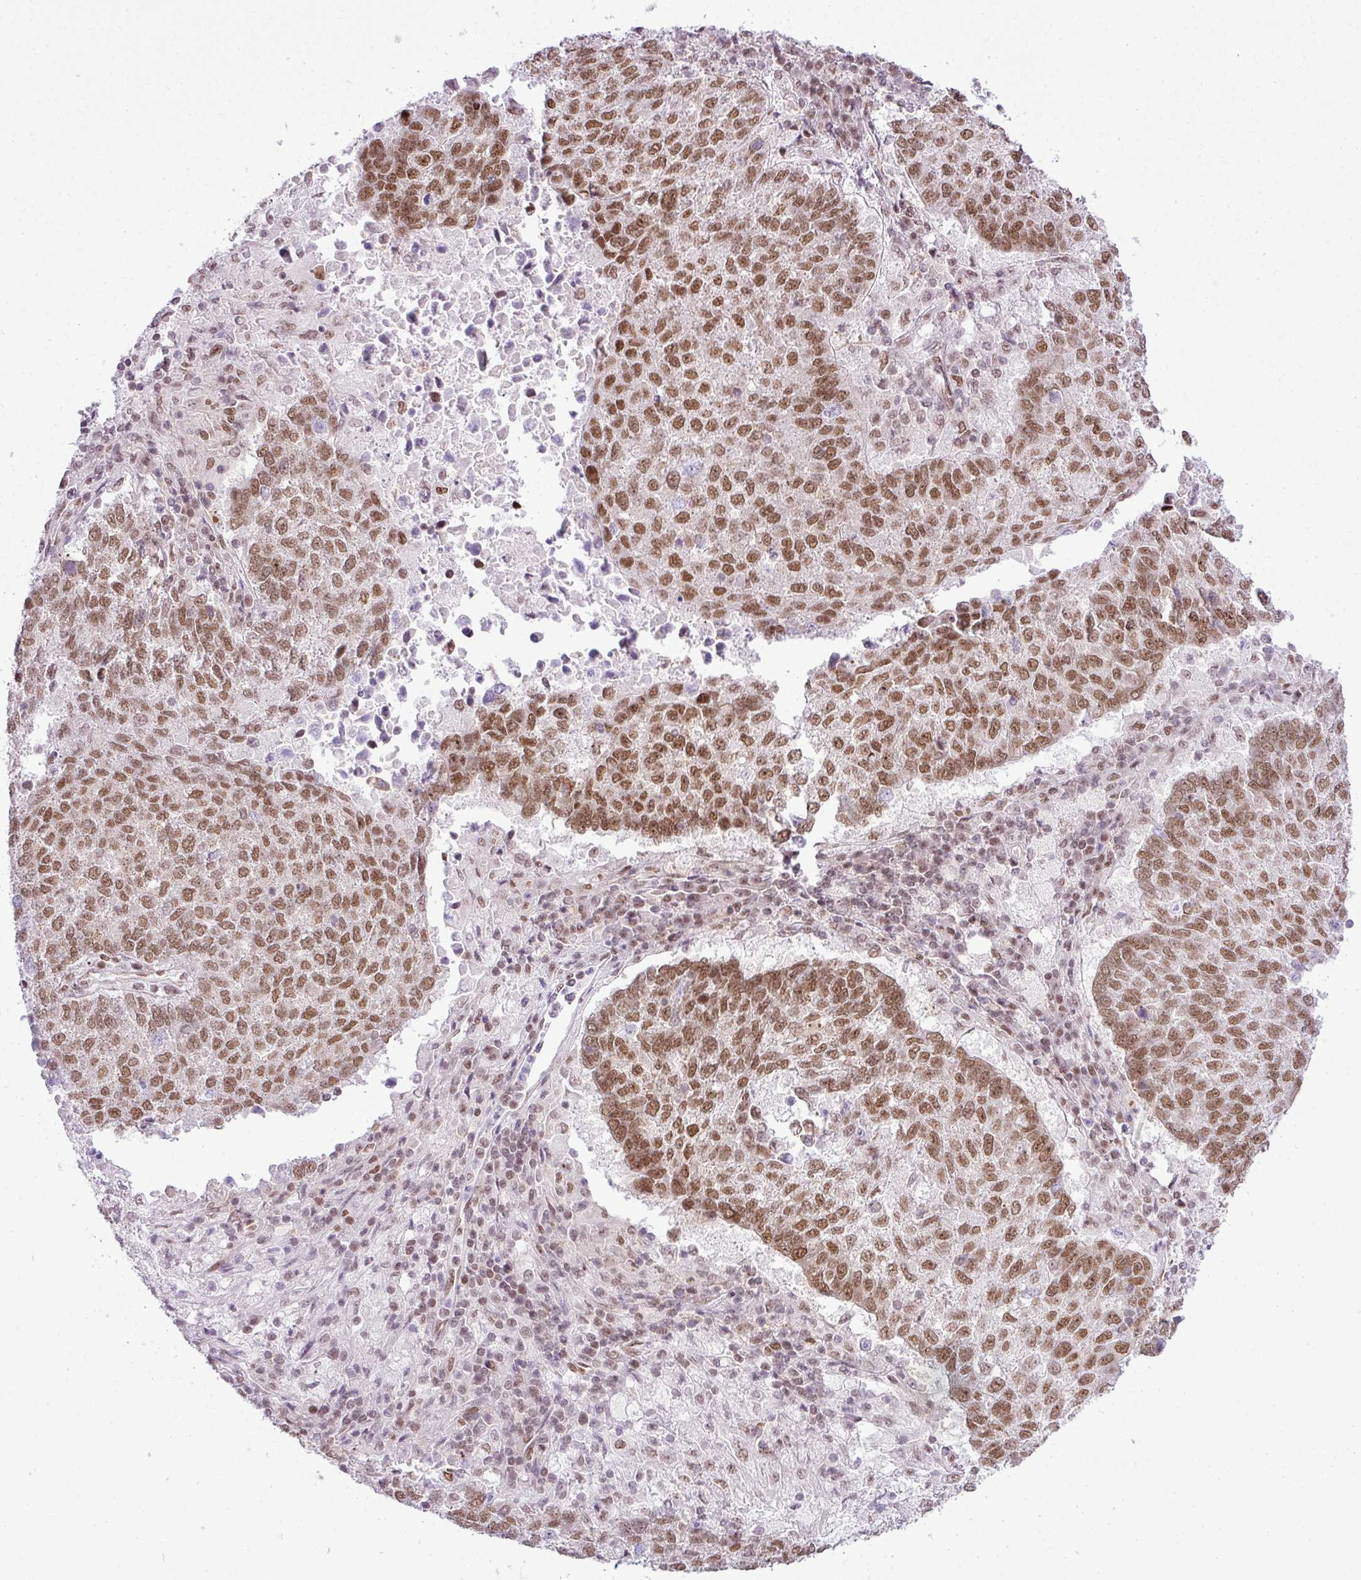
{"staining": {"intensity": "moderate", "quantity": ">75%", "location": "nuclear"}, "tissue": "lung cancer", "cell_type": "Tumor cells", "image_type": "cancer", "snomed": [{"axis": "morphology", "description": "Squamous cell carcinoma, NOS"}, {"axis": "topography", "description": "Lung"}], "caption": "Protein expression by immunohistochemistry exhibits moderate nuclear positivity in about >75% of tumor cells in squamous cell carcinoma (lung).", "gene": "ARL6IP4", "patient": {"sex": "male", "age": 73}}